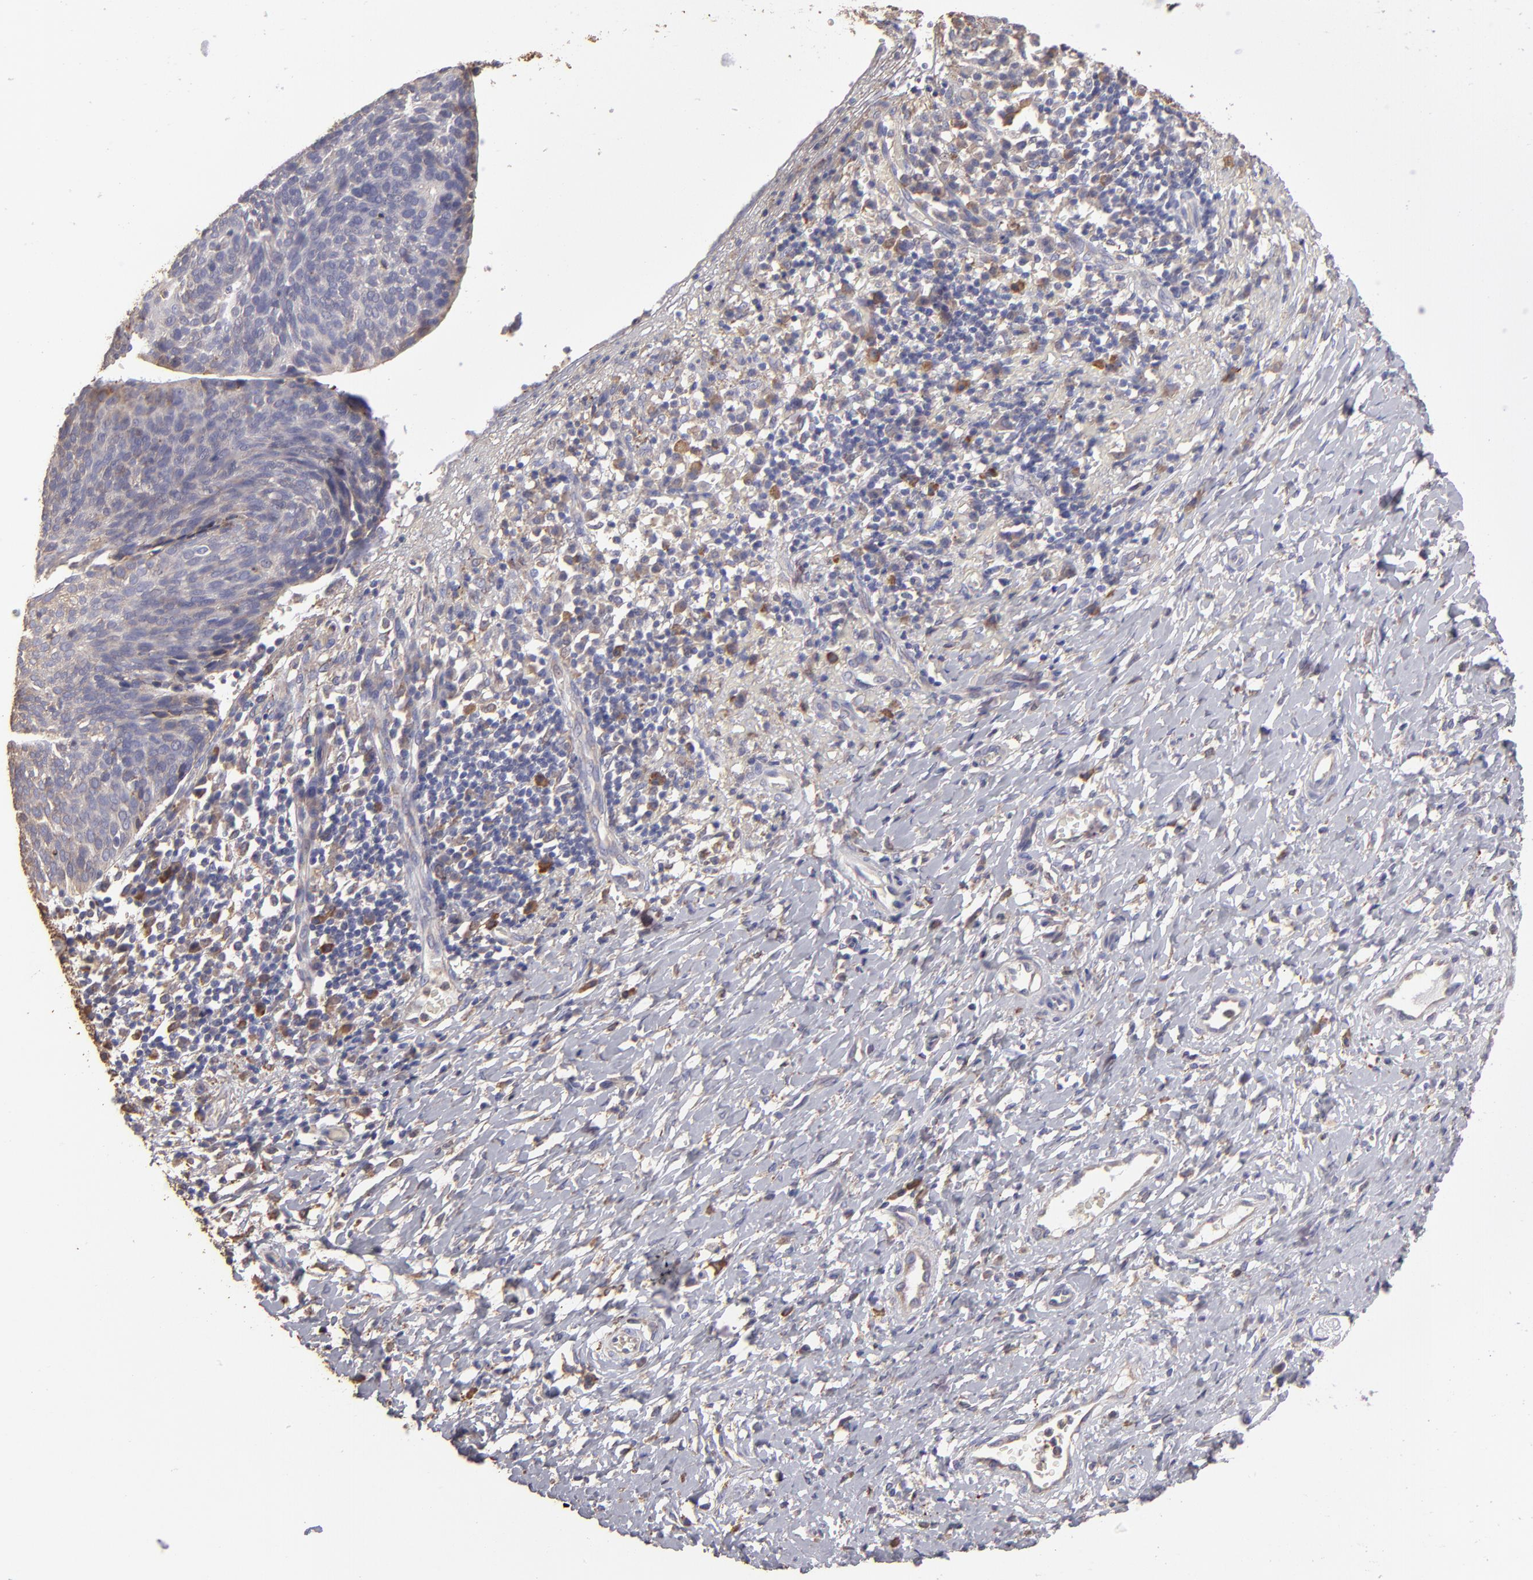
{"staining": {"intensity": "weak", "quantity": "25%-75%", "location": "cytoplasmic/membranous"}, "tissue": "cervical cancer", "cell_type": "Tumor cells", "image_type": "cancer", "snomed": [{"axis": "morphology", "description": "Normal tissue, NOS"}, {"axis": "morphology", "description": "Squamous cell carcinoma, NOS"}, {"axis": "topography", "description": "Cervix"}], "caption": "Immunohistochemical staining of cervical cancer (squamous cell carcinoma) demonstrates low levels of weak cytoplasmic/membranous protein staining in about 25%-75% of tumor cells.", "gene": "CALR", "patient": {"sex": "female", "age": 39}}